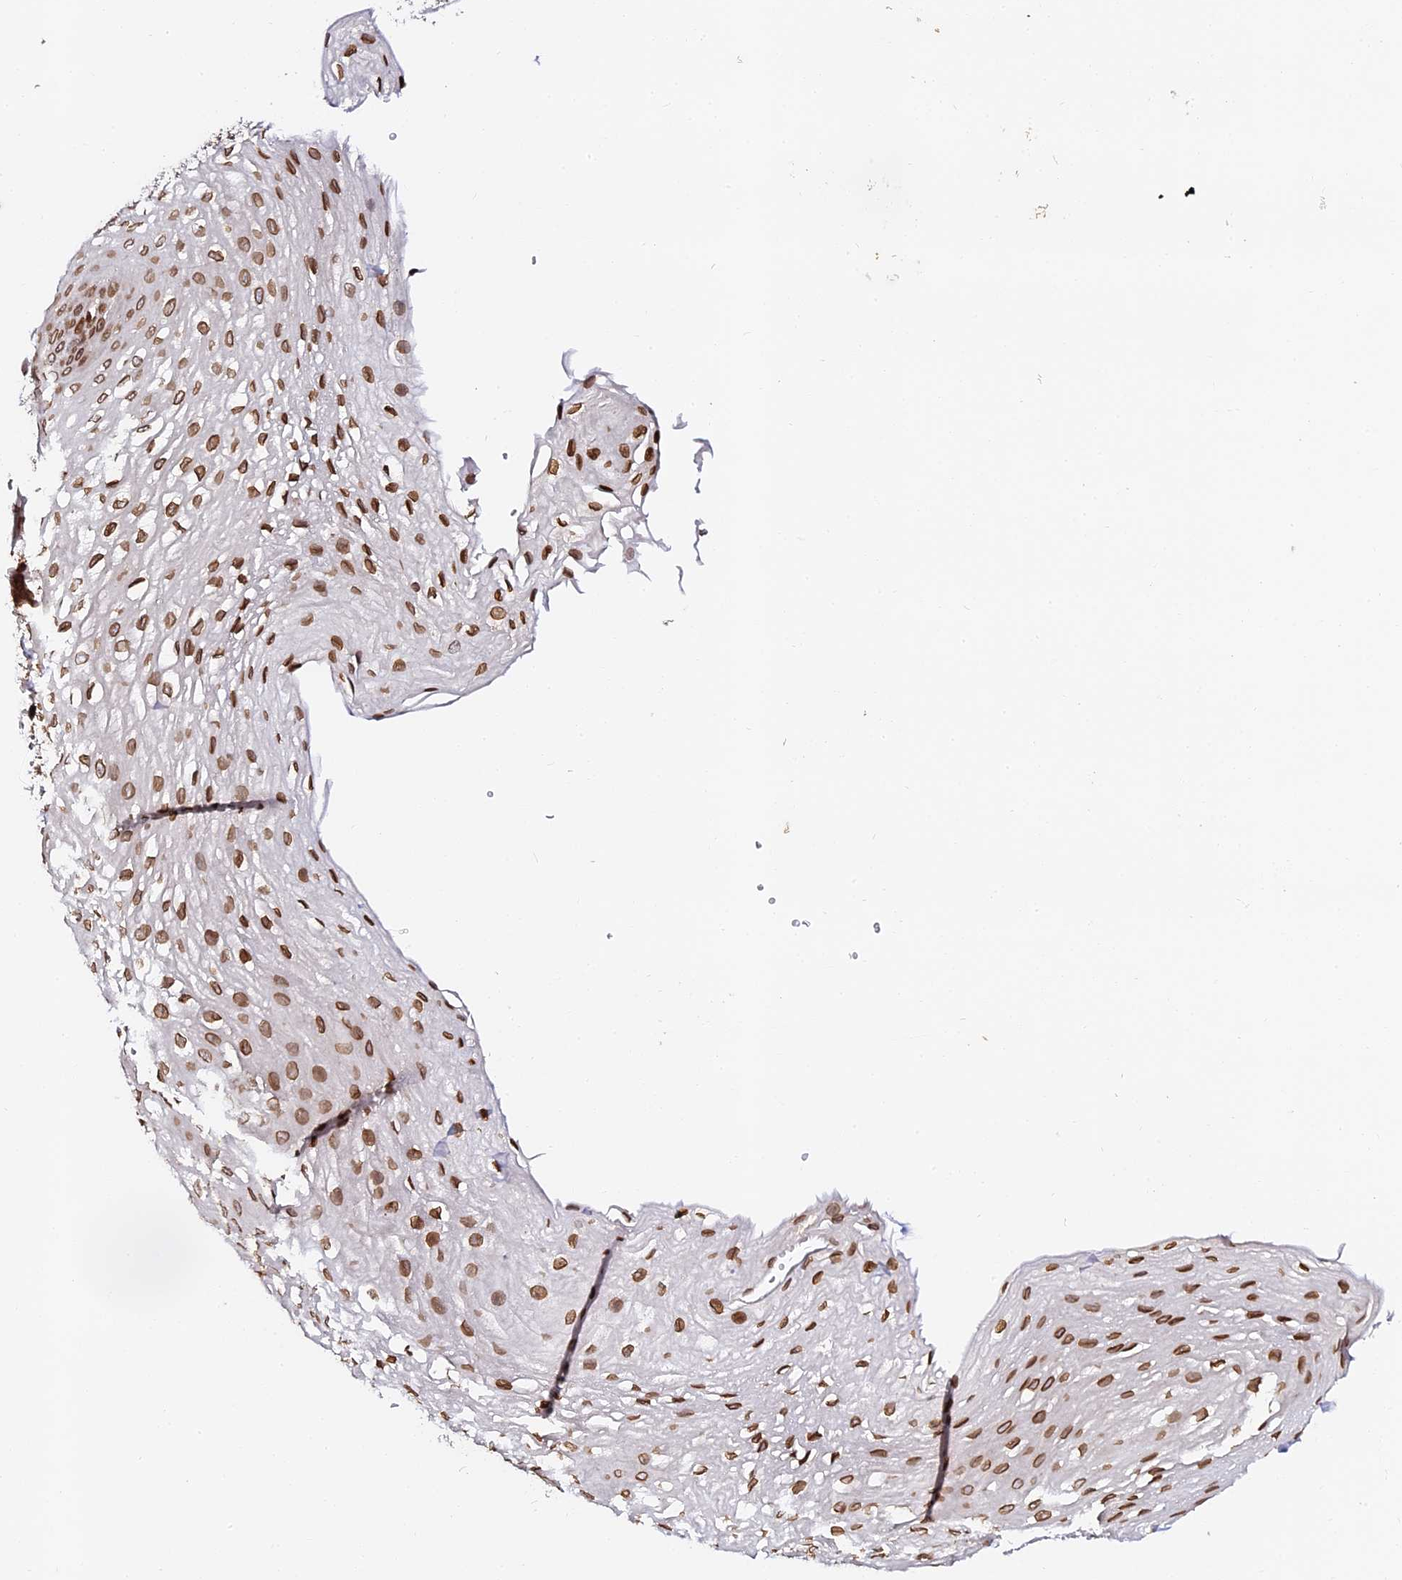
{"staining": {"intensity": "moderate", "quantity": ">75%", "location": "cytoplasmic/membranous,nuclear"}, "tissue": "esophagus", "cell_type": "Squamous epithelial cells", "image_type": "normal", "snomed": [{"axis": "morphology", "description": "Normal tissue, NOS"}, {"axis": "topography", "description": "Esophagus"}], "caption": "The photomicrograph demonstrates a brown stain indicating the presence of a protein in the cytoplasmic/membranous,nuclear of squamous epithelial cells in esophagus. The protein is stained brown, and the nuclei are stained in blue (DAB IHC with brightfield microscopy, high magnification).", "gene": "ANAPC5", "patient": {"sex": "female", "age": 66}}